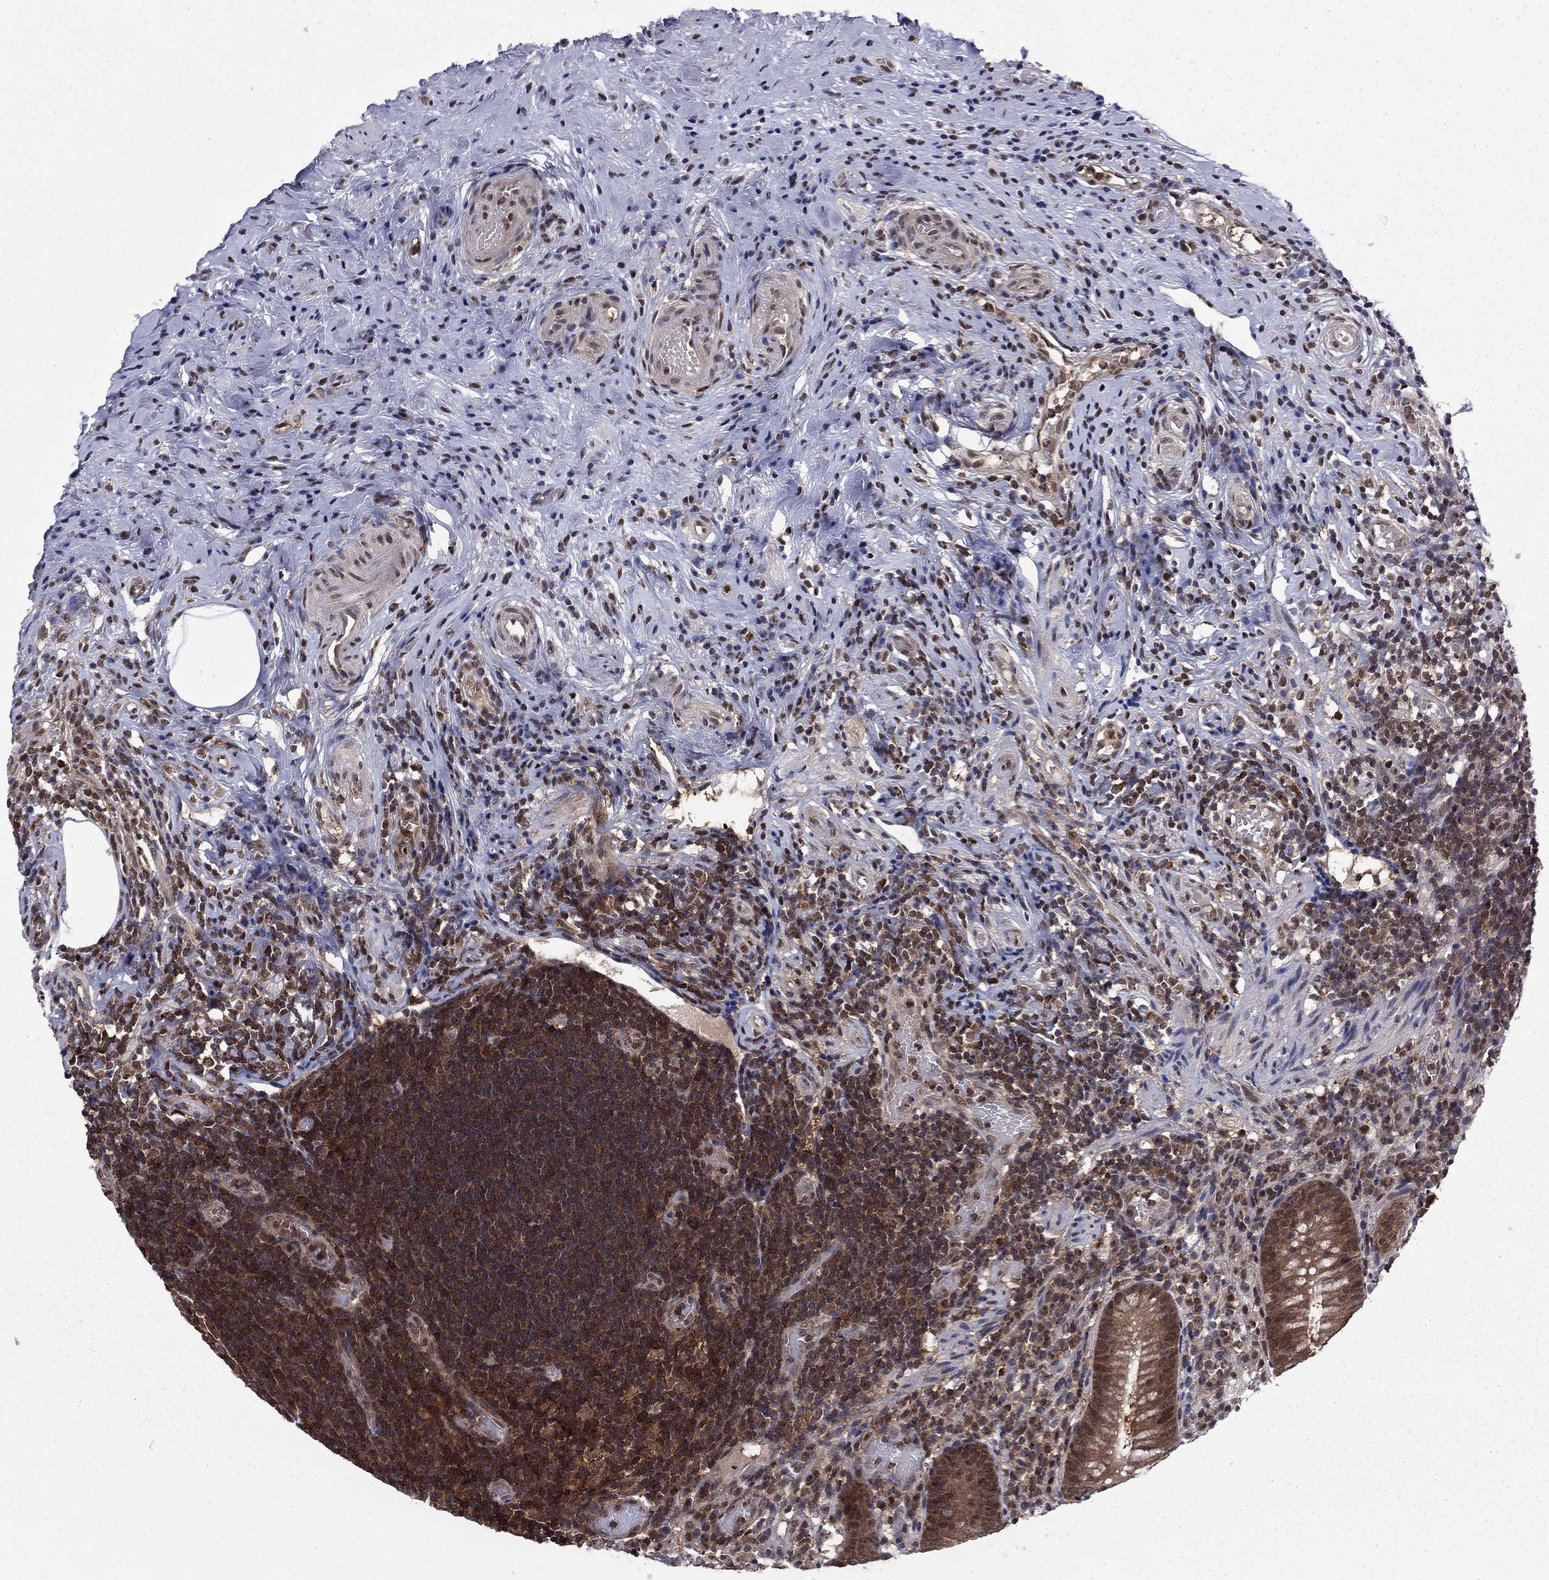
{"staining": {"intensity": "moderate", "quantity": "25%-75%", "location": "nuclear"}, "tissue": "appendix", "cell_type": "Glandular cells", "image_type": "normal", "snomed": [{"axis": "morphology", "description": "Normal tissue, NOS"}, {"axis": "topography", "description": "Appendix"}], "caption": "High-magnification brightfield microscopy of unremarkable appendix stained with DAB (brown) and counterstained with hematoxylin (blue). glandular cells exhibit moderate nuclear expression is present in approximately25%-75% of cells.", "gene": "PSMD2", "patient": {"sex": "female", "age": 40}}